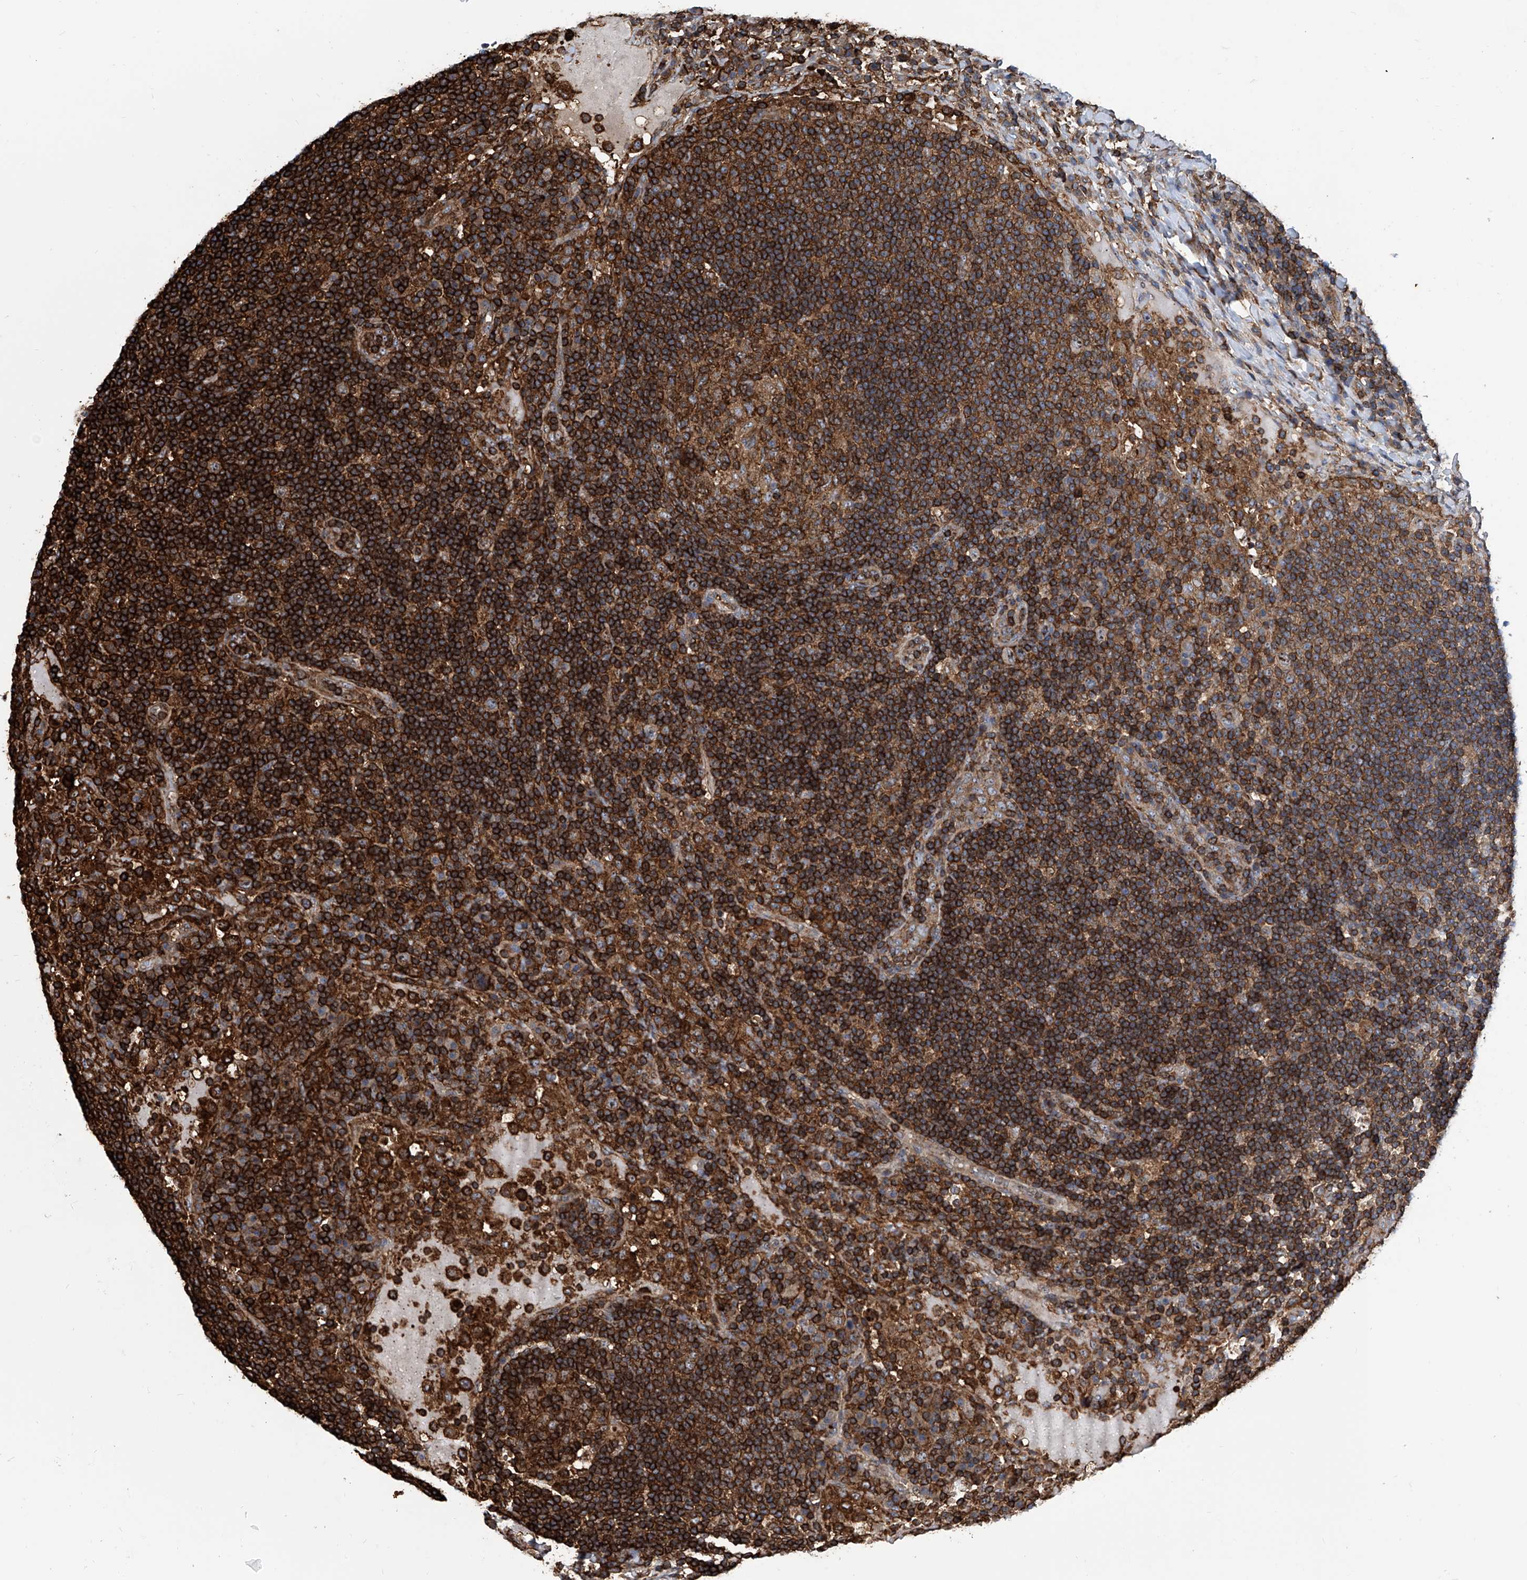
{"staining": {"intensity": "moderate", "quantity": ">75%", "location": "cytoplasmic/membranous"}, "tissue": "lymph node", "cell_type": "Germinal center cells", "image_type": "normal", "snomed": [{"axis": "morphology", "description": "Normal tissue, NOS"}, {"axis": "topography", "description": "Lymph node"}], "caption": "This photomicrograph shows benign lymph node stained with immunohistochemistry to label a protein in brown. The cytoplasmic/membranous of germinal center cells show moderate positivity for the protein. Nuclei are counter-stained blue.", "gene": "ZNF484", "patient": {"sex": "female", "age": 53}}